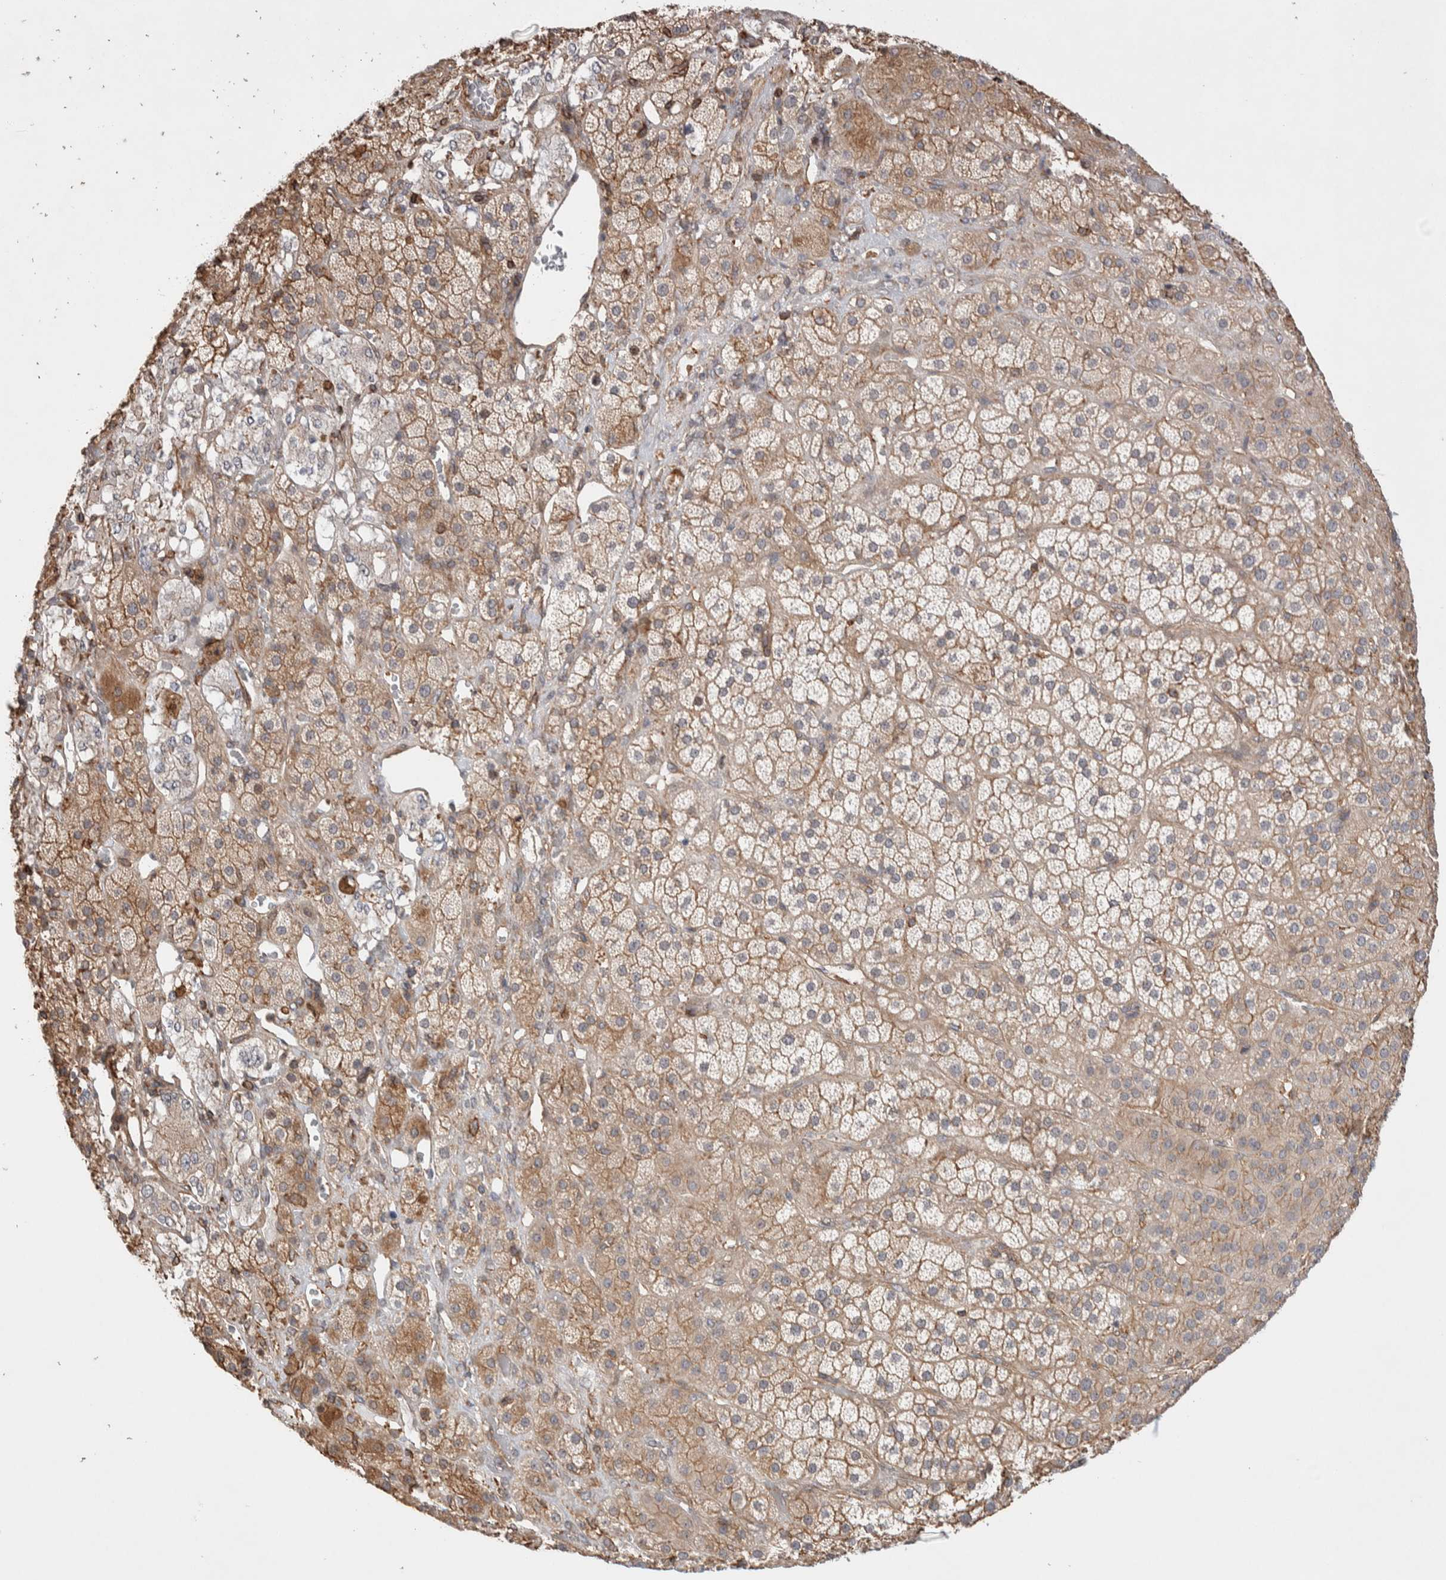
{"staining": {"intensity": "moderate", "quantity": ">75%", "location": "cytoplasmic/membranous,nuclear"}, "tissue": "adrenal gland", "cell_type": "Glandular cells", "image_type": "normal", "snomed": [{"axis": "morphology", "description": "Normal tissue, NOS"}, {"axis": "topography", "description": "Adrenal gland"}], "caption": "Human adrenal gland stained with a brown dye demonstrates moderate cytoplasmic/membranous,nuclear positive staining in about >75% of glandular cells.", "gene": "ZNF704", "patient": {"sex": "male", "age": 57}}